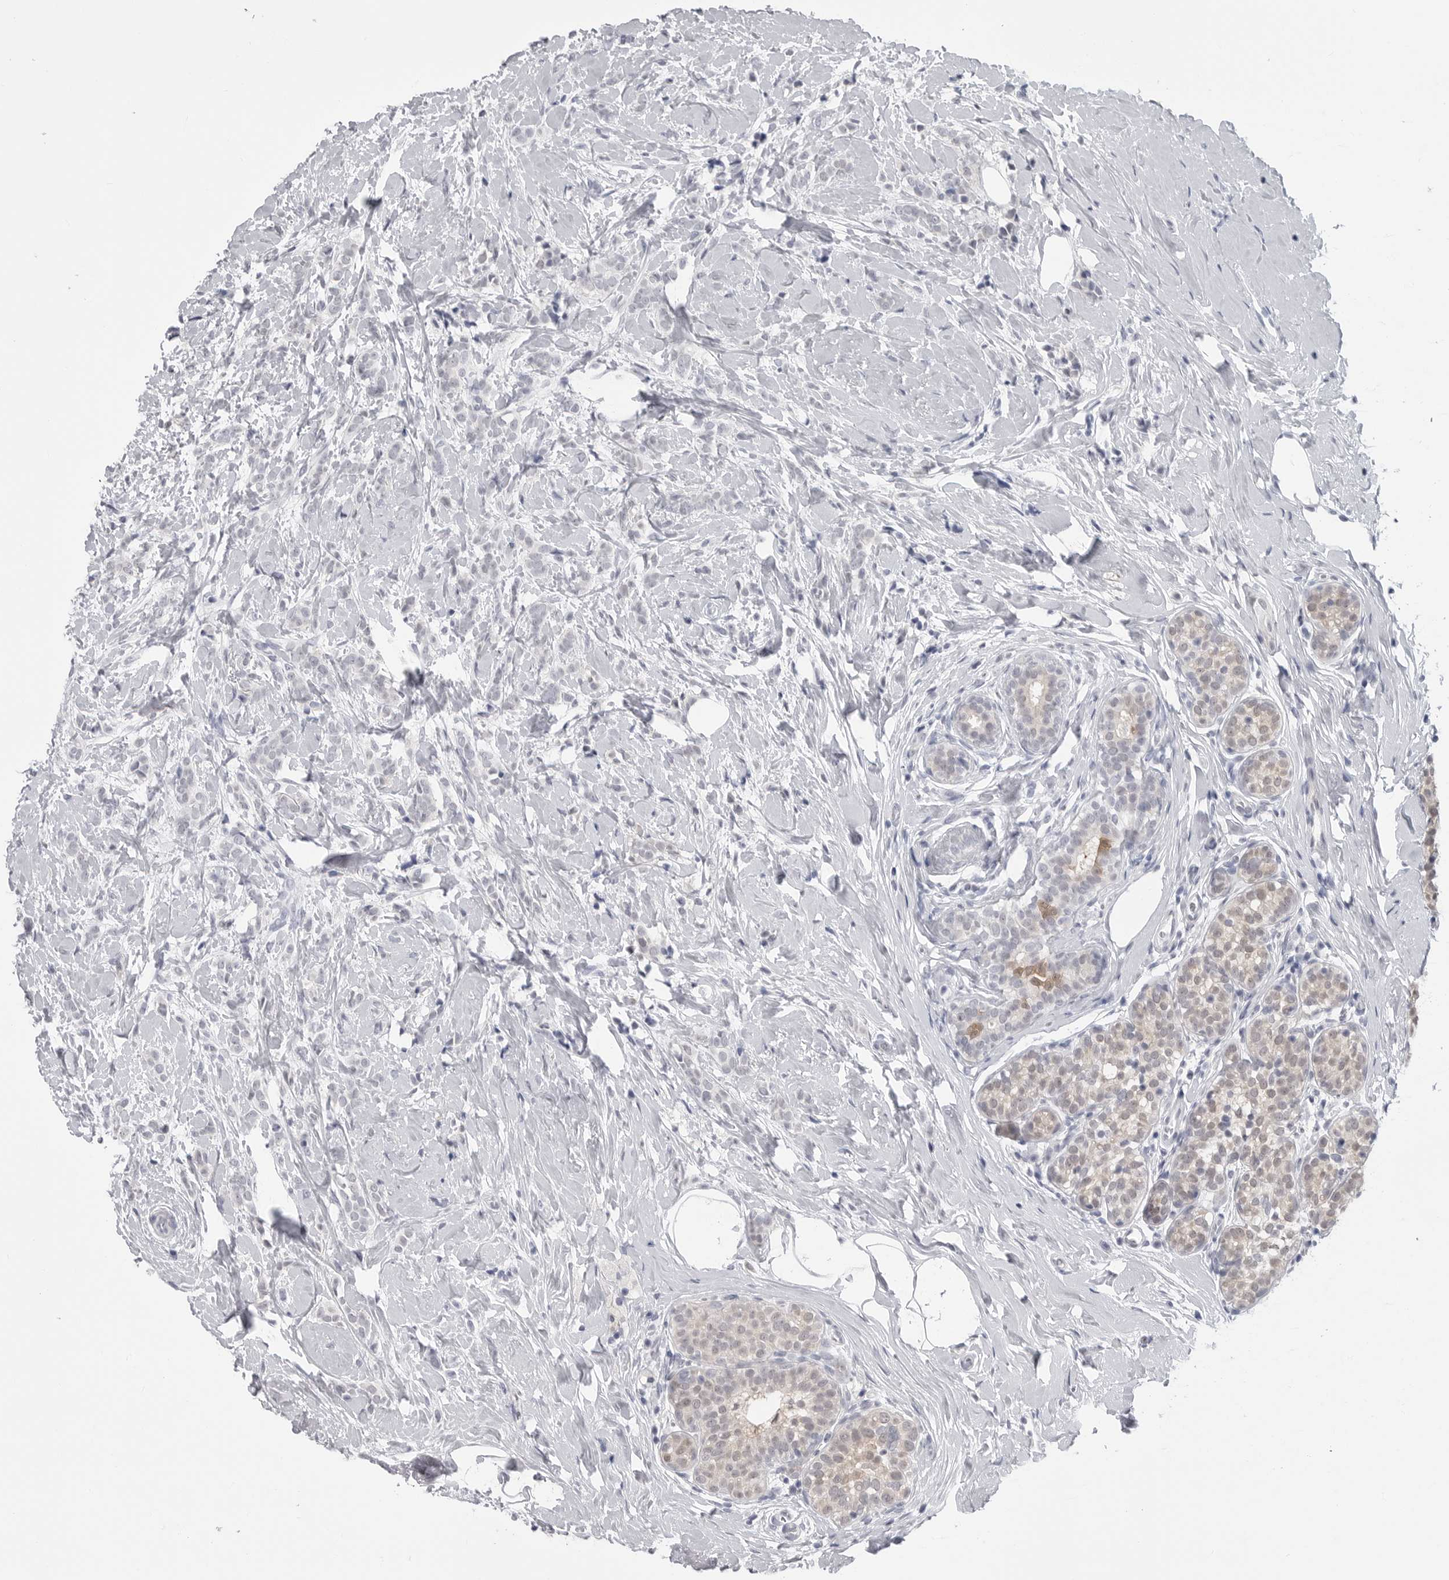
{"staining": {"intensity": "negative", "quantity": "none", "location": "none"}, "tissue": "breast cancer", "cell_type": "Tumor cells", "image_type": "cancer", "snomed": [{"axis": "morphology", "description": "Lobular carcinoma, in situ"}, {"axis": "morphology", "description": "Lobular carcinoma"}, {"axis": "topography", "description": "Breast"}], "caption": "Immunohistochemical staining of human breast cancer shows no significant staining in tumor cells.", "gene": "PNPO", "patient": {"sex": "female", "age": 41}}